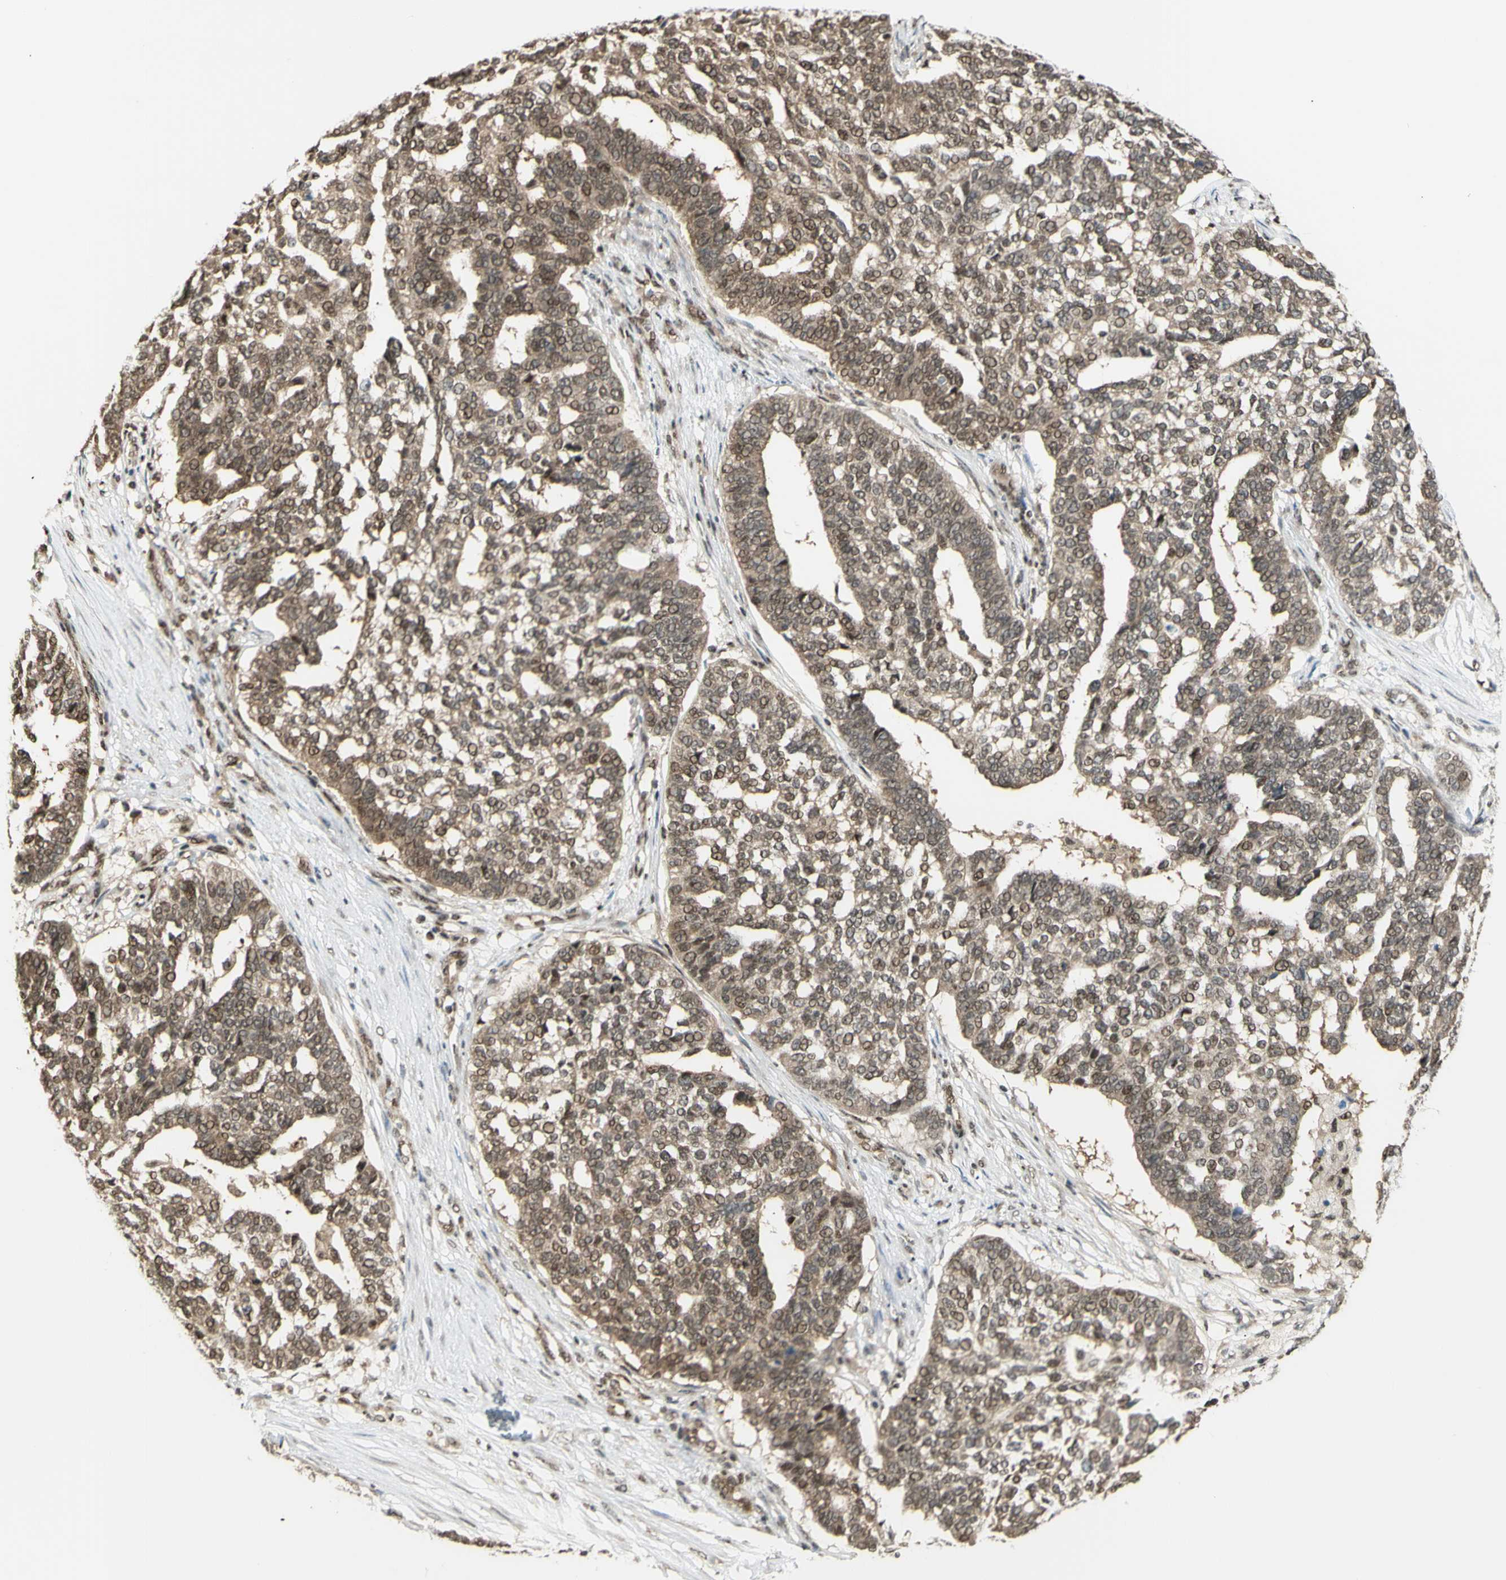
{"staining": {"intensity": "weak", "quantity": ">75%", "location": "cytoplasmic/membranous,nuclear"}, "tissue": "ovarian cancer", "cell_type": "Tumor cells", "image_type": "cancer", "snomed": [{"axis": "morphology", "description": "Cystadenocarcinoma, serous, NOS"}, {"axis": "topography", "description": "Ovary"}], "caption": "High-magnification brightfield microscopy of ovarian serous cystadenocarcinoma stained with DAB (brown) and counterstained with hematoxylin (blue). tumor cells exhibit weak cytoplasmic/membranous and nuclear staining is present in about>75% of cells.", "gene": "ZMYM6", "patient": {"sex": "female", "age": 59}}